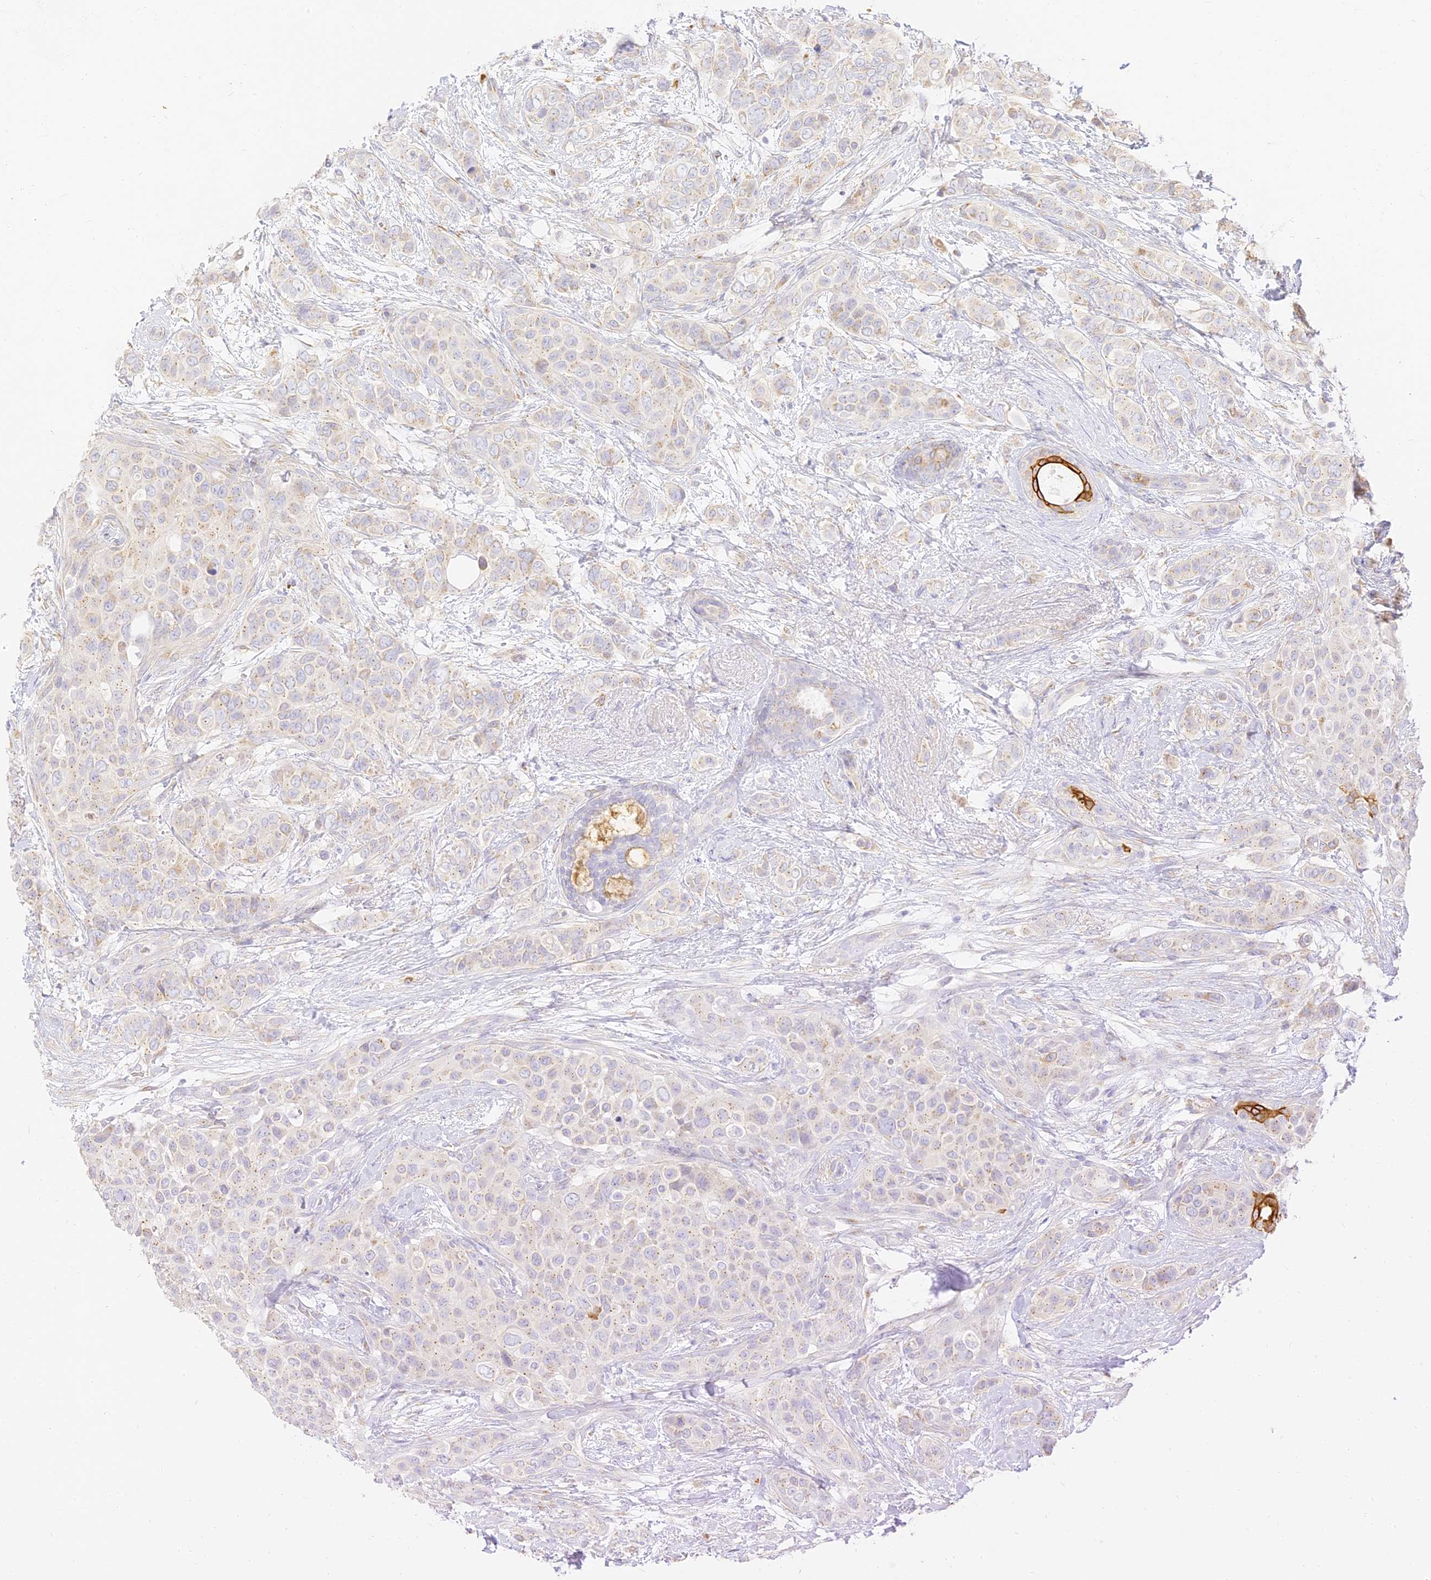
{"staining": {"intensity": "weak", "quantity": "<25%", "location": "cytoplasmic/membranous"}, "tissue": "breast cancer", "cell_type": "Tumor cells", "image_type": "cancer", "snomed": [{"axis": "morphology", "description": "Lobular carcinoma"}, {"axis": "topography", "description": "Breast"}], "caption": "IHC histopathology image of breast cancer stained for a protein (brown), which demonstrates no positivity in tumor cells.", "gene": "SEC13", "patient": {"sex": "female", "age": 51}}